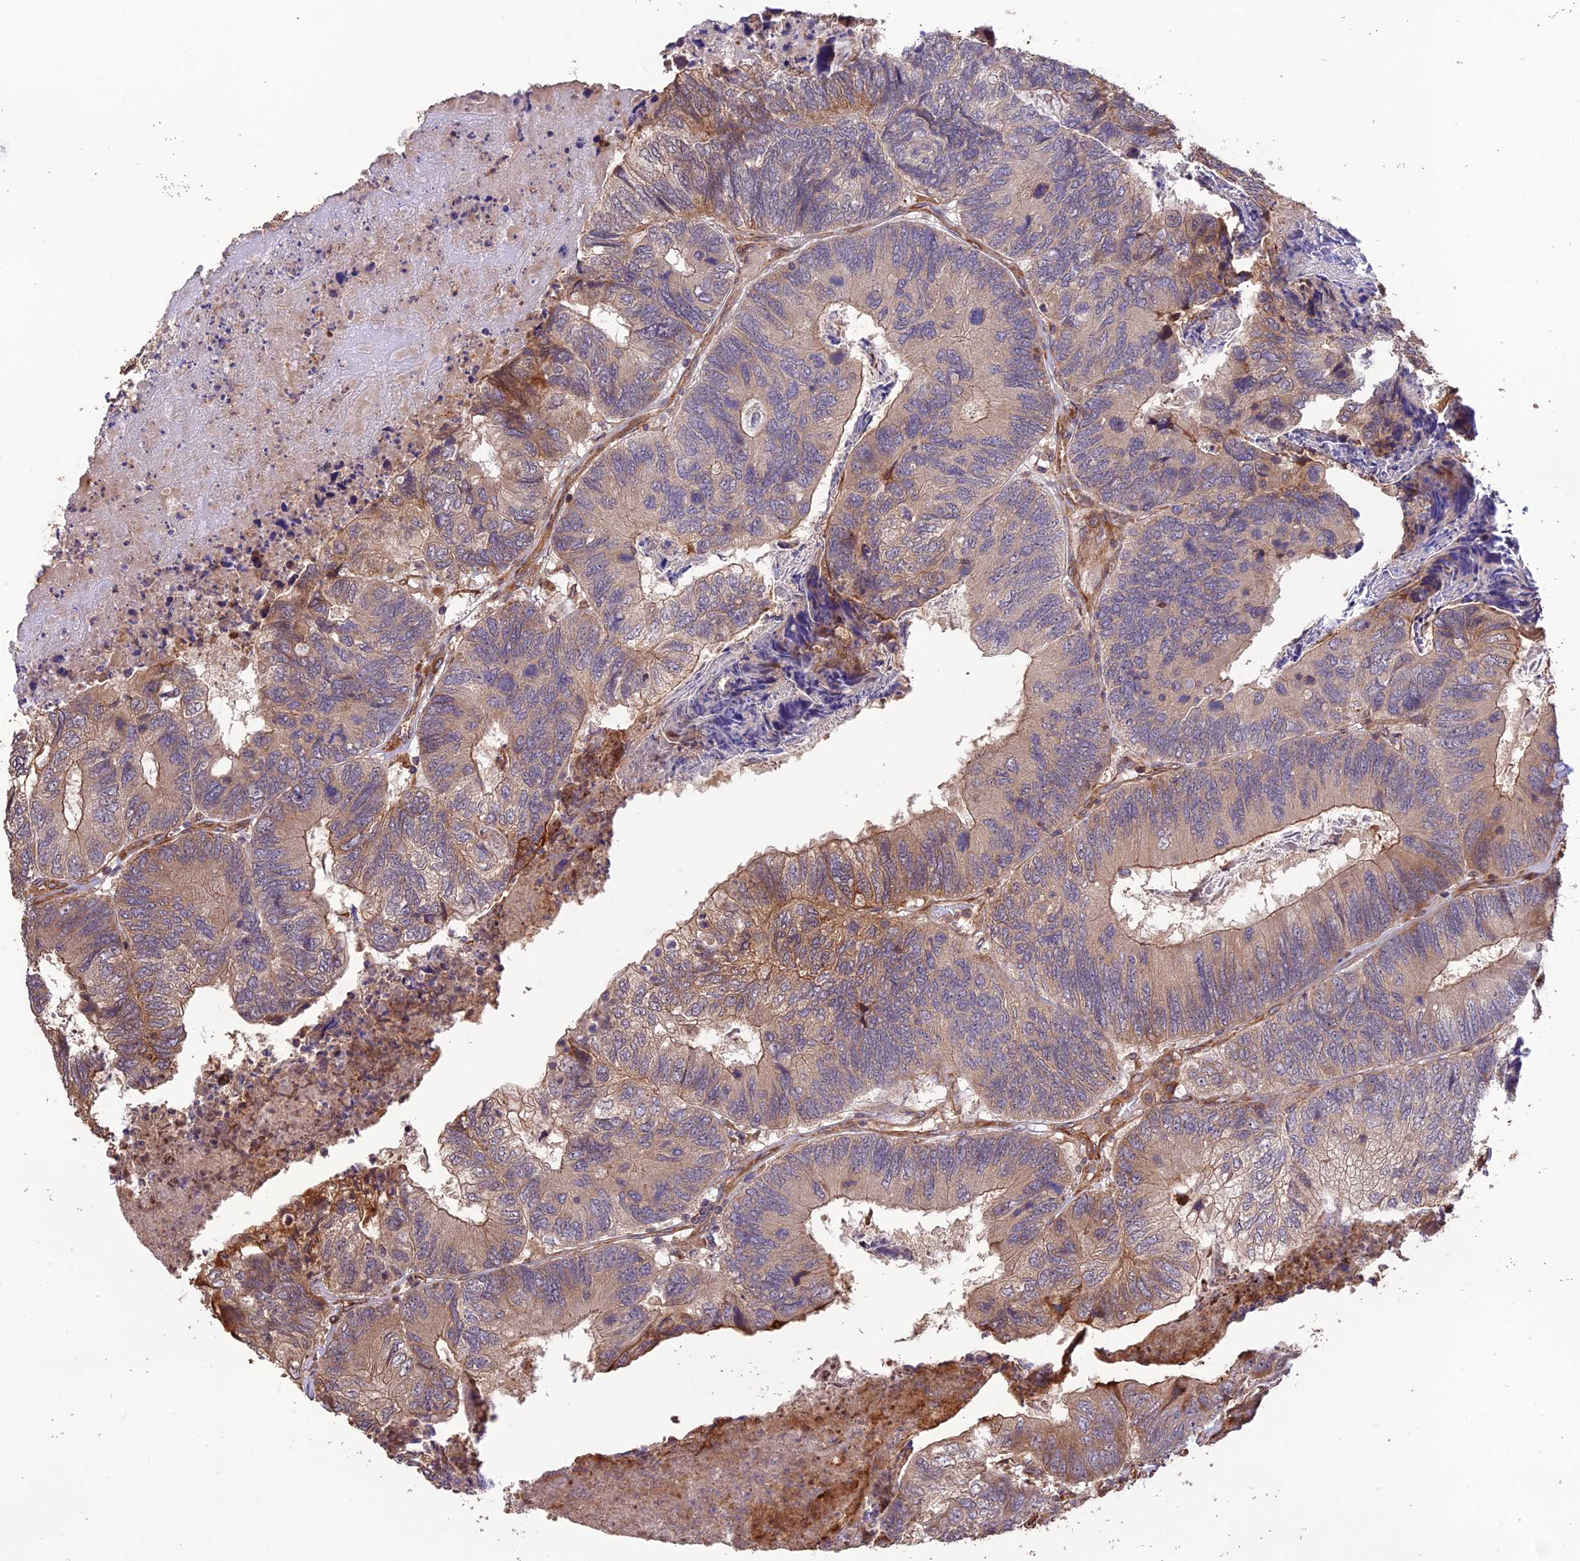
{"staining": {"intensity": "moderate", "quantity": "25%-75%", "location": "cytoplasmic/membranous"}, "tissue": "colorectal cancer", "cell_type": "Tumor cells", "image_type": "cancer", "snomed": [{"axis": "morphology", "description": "Adenocarcinoma, NOS"}, {"axis": "topography", "description": "Colon"}], "caption": "About 25%-75% of tumor cells in human adenocarcinoma (colorectal) reveal moderate cytoplasmic/membranous protein staining as visualized by brown immunohistochemical staining.", "gene": "CREBL2", "patient": {"sex": "female", "age": 67}}